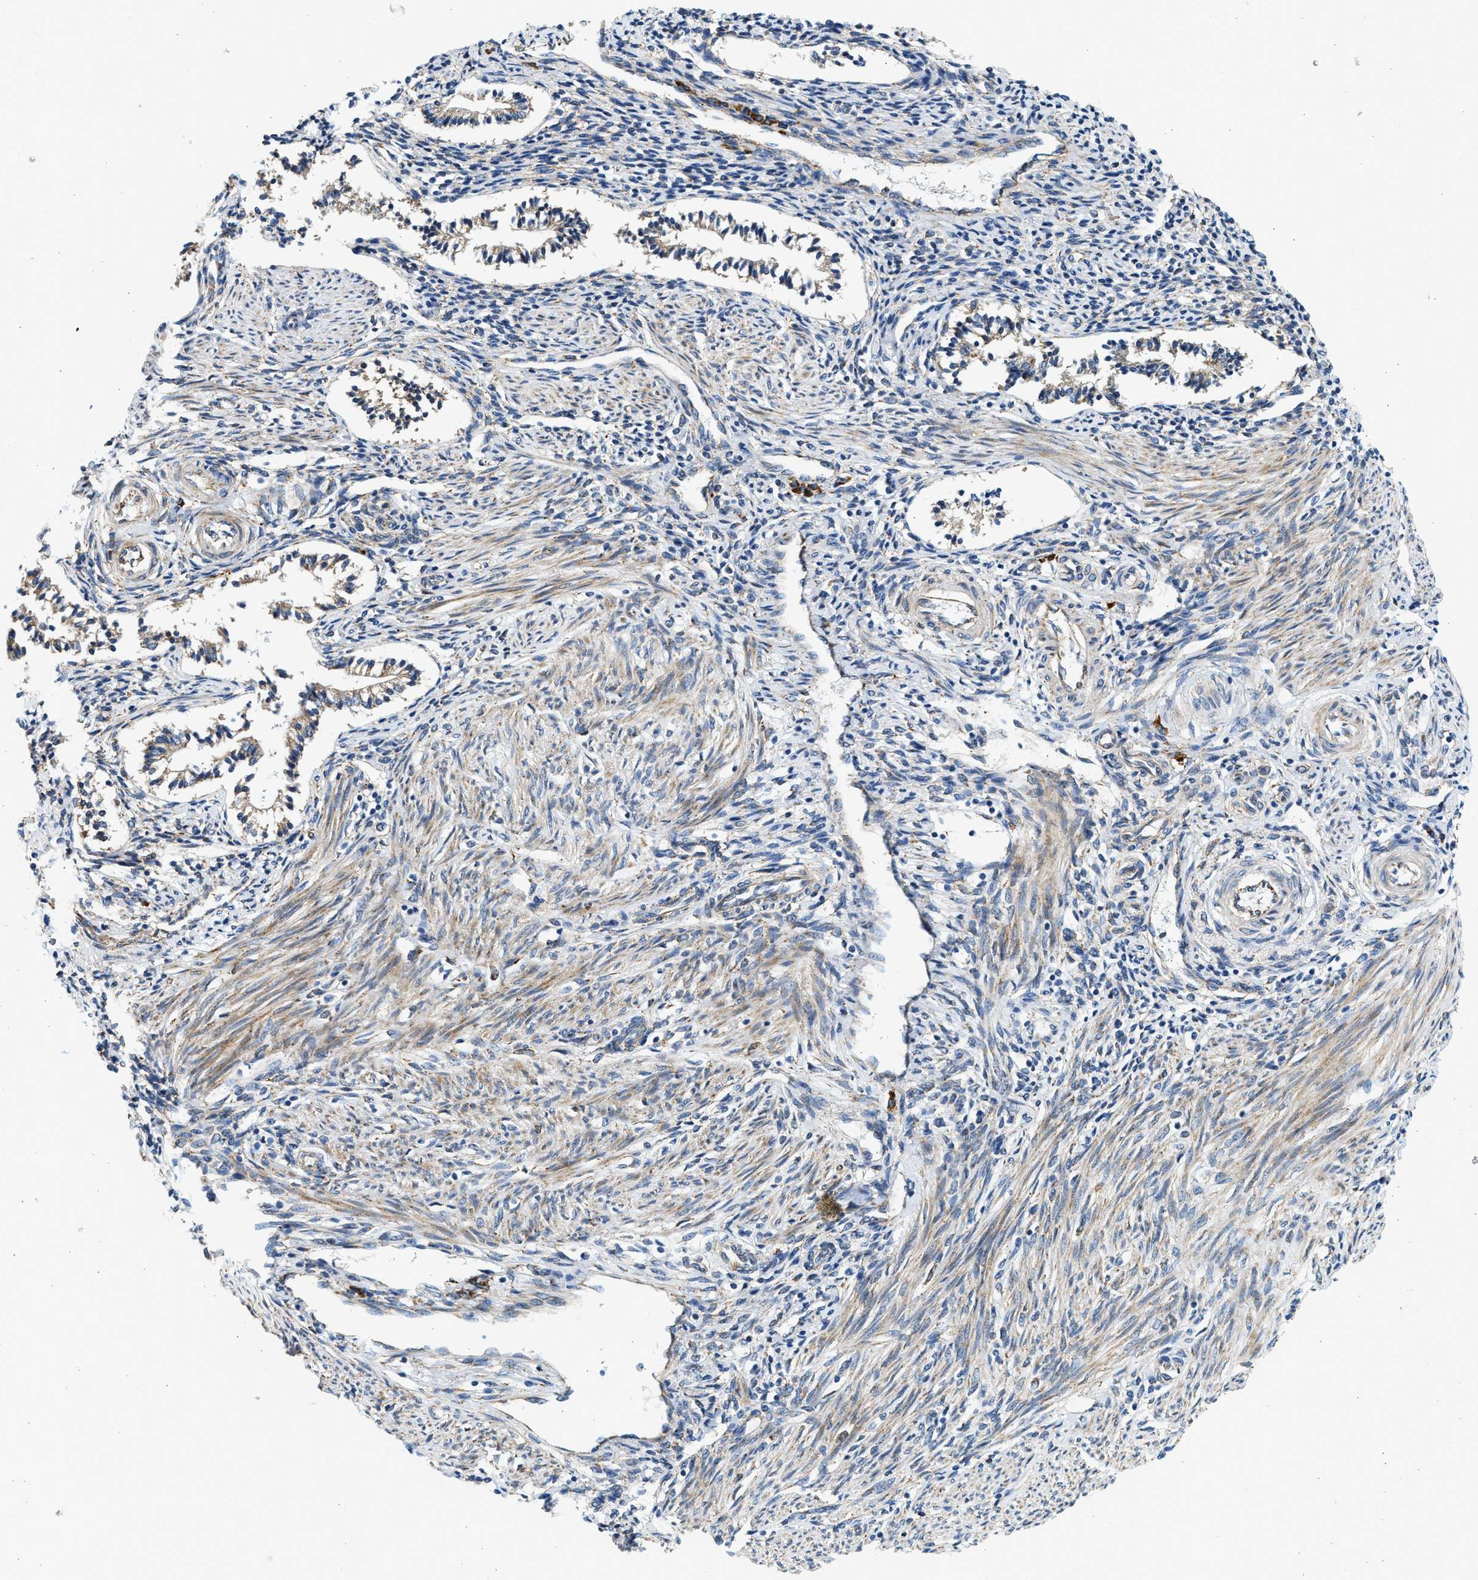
{"staining": {"intensity": "moderate", "quantity": "<25%", "location": "cytoplasmic/membranous"}, "tissue": "endometrium", "cell_type": "Cells in endometrial stroma", "image_type": "normal", "snomed": [{"axis": "morphology", "description": "Normal tissue, NOS"}, {"axis": "topography", "description": "Endometrium"}], "caption": "Cells in endometrial stroma demonstrate low levels of moderate cytoplasmic/membranous expression in approximately <25% of cells in unremarkable human endometrium.", "gene": "CNTN6", "patient": {"sex": "female", "age": 42}}